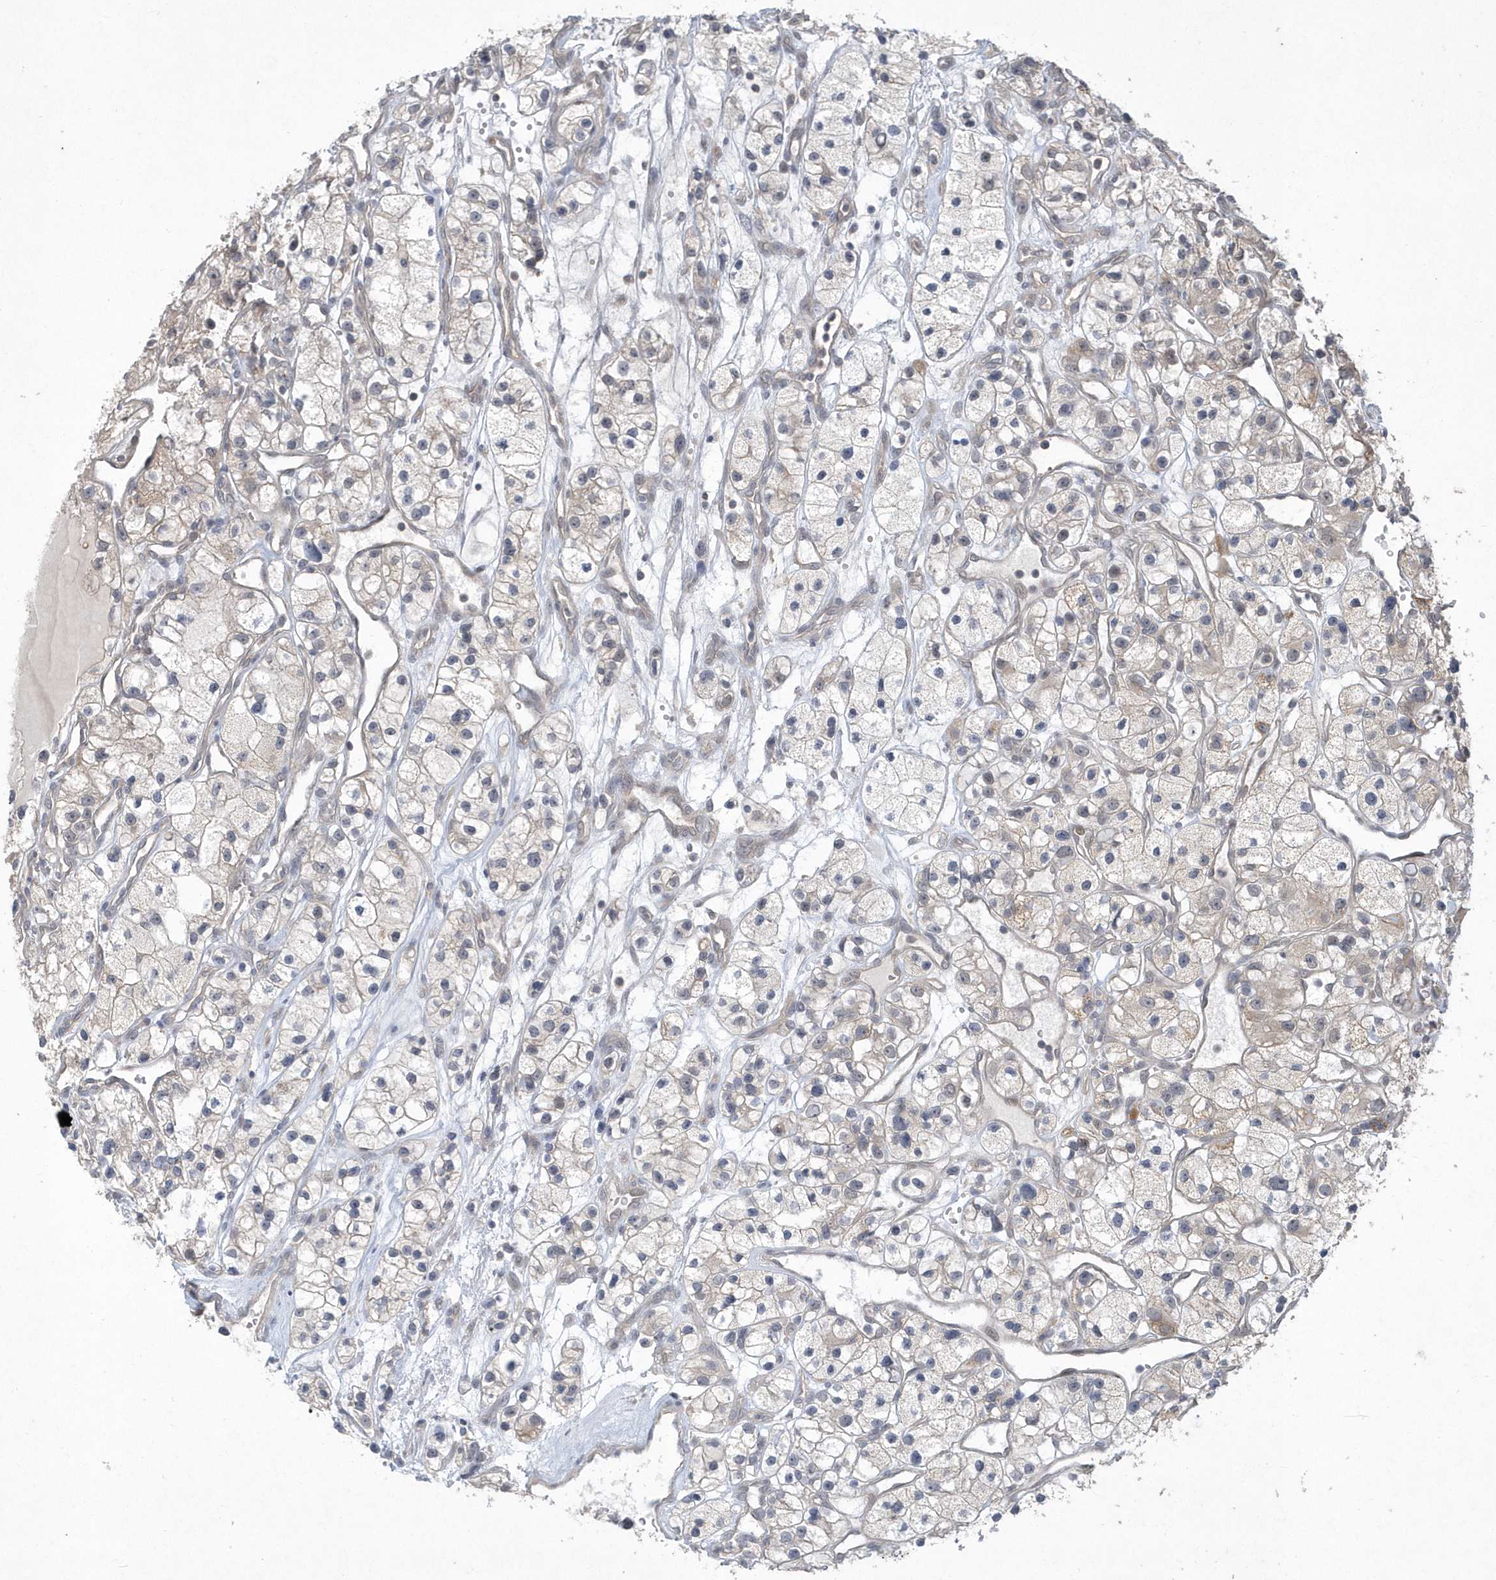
{"staining": {"intensity": "negative", "quantity": "none", "location": "none"}, "tissue": "renal cancer", "cell_type": "Tumor cells", "image_type": "cancer", "snomed": [{"axis": "morphology", "description": "Adenocarcinoma, NOS"}, {"axis": "topography", "description": "Kidney"}], "caption": "Immunohistochemistry (IHC) photomicrograph of neoplastic tissue: renal cancer (adenocarcinoma) stained with DAB displays no significant protein positivity in tumor cells. (DAB immunohistochemistry visualized using brightfield microscopy, high magnification).", "gene": "TSPEAR", "patient": {"sex": "female", "age": 57}}